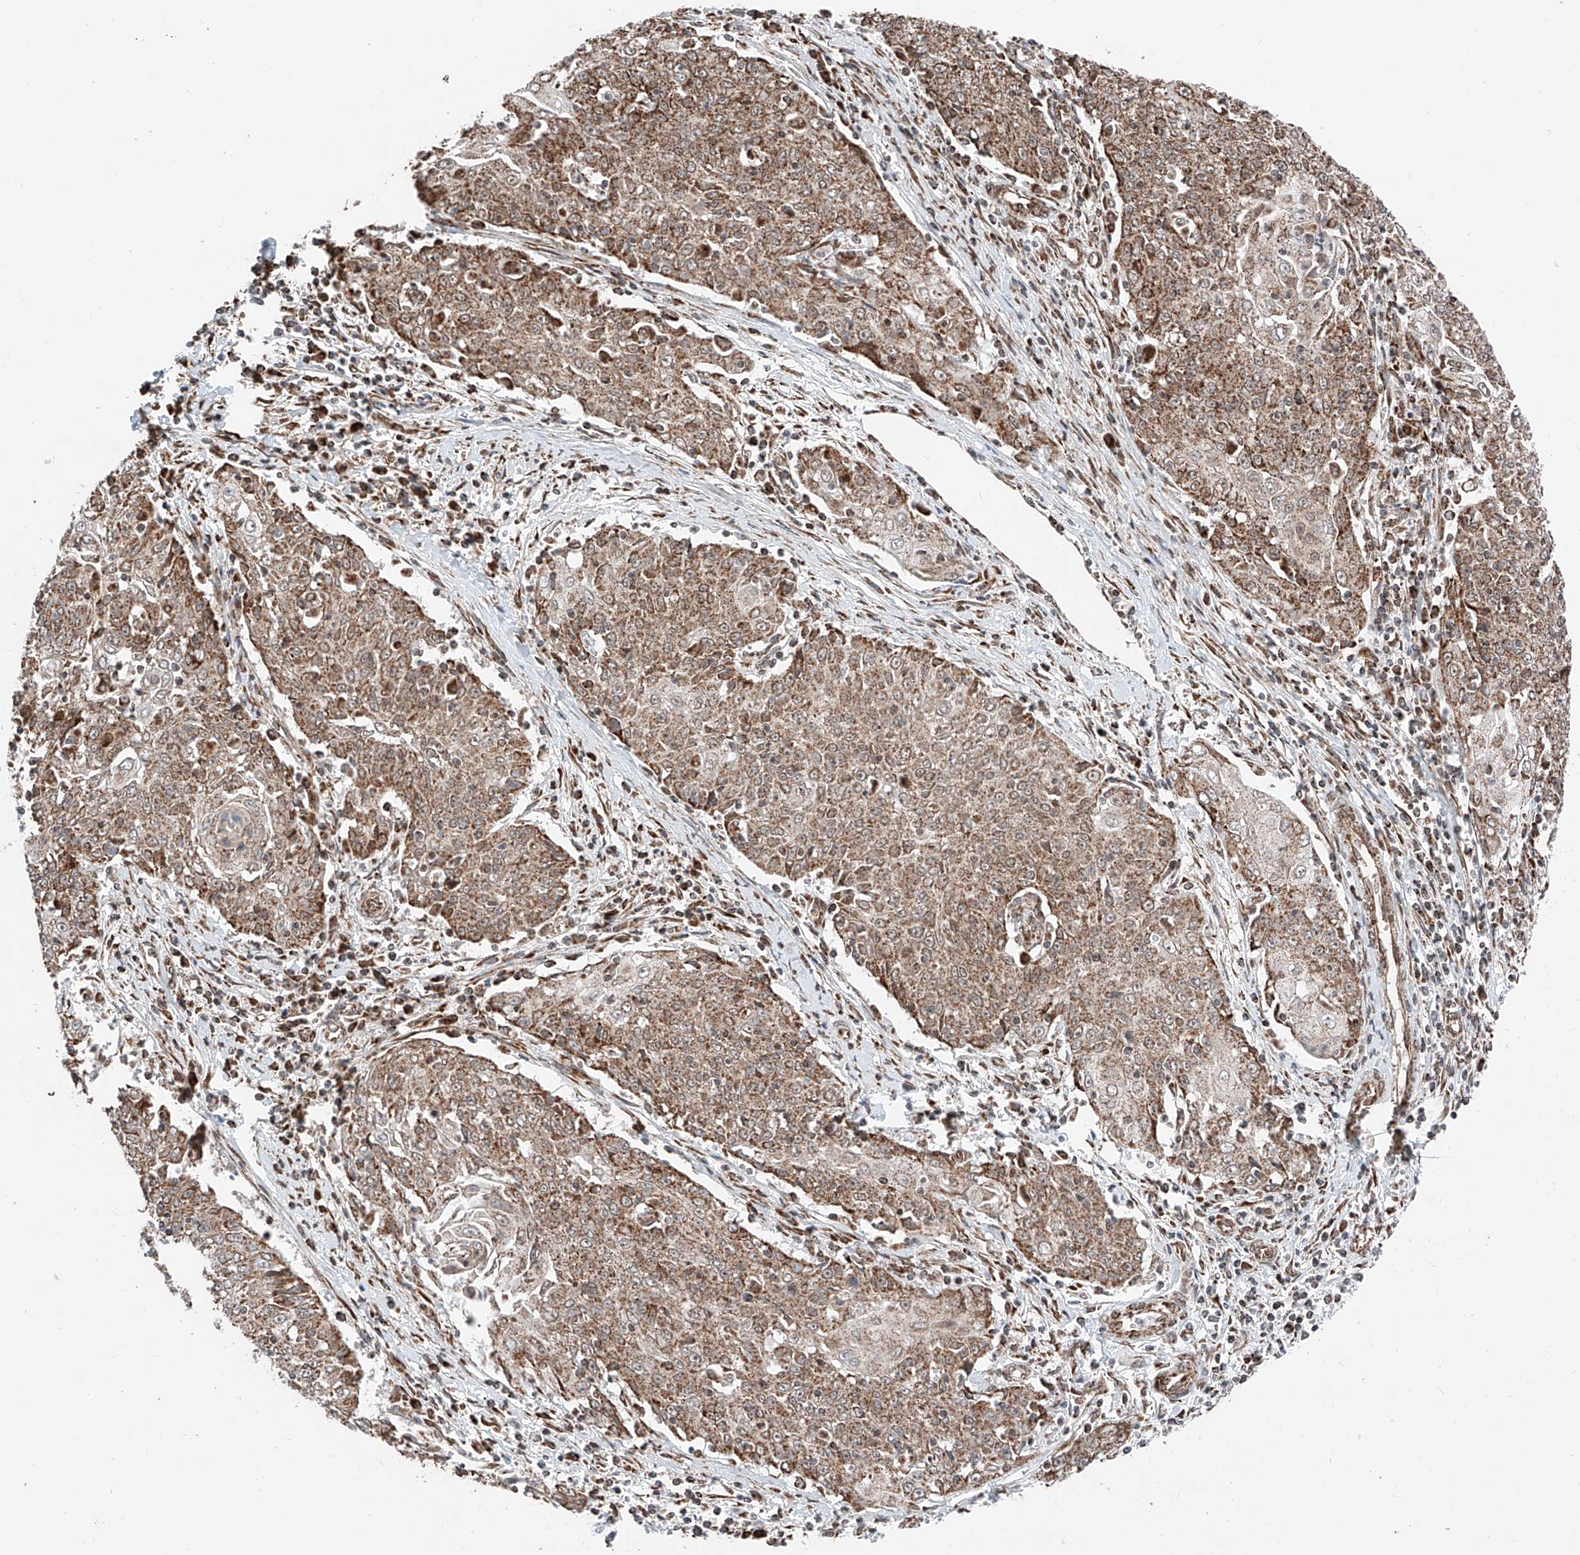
{"staining": {"intensity": "moderate", "quantity": ">75%", "location": "cytoplasmic/membranous"}, "tissue": "cervical cancer", "cell_type": "Tumor cells", "image_type": "cancer", "snomed": [{"axis": "morphology", "description": "Squamous cell carcinoma, NOS"}, {"axis": "topography", "description": "Cervix"}], "caption": "A medium amount of moderate cytoplasmic/membranous staining is seen in approximately >75% of tumor cells in cervical squamous cell carcinoma tissue.", "gene": "ZSCAN29", "patient": {"sex": "female", "age": 48}}